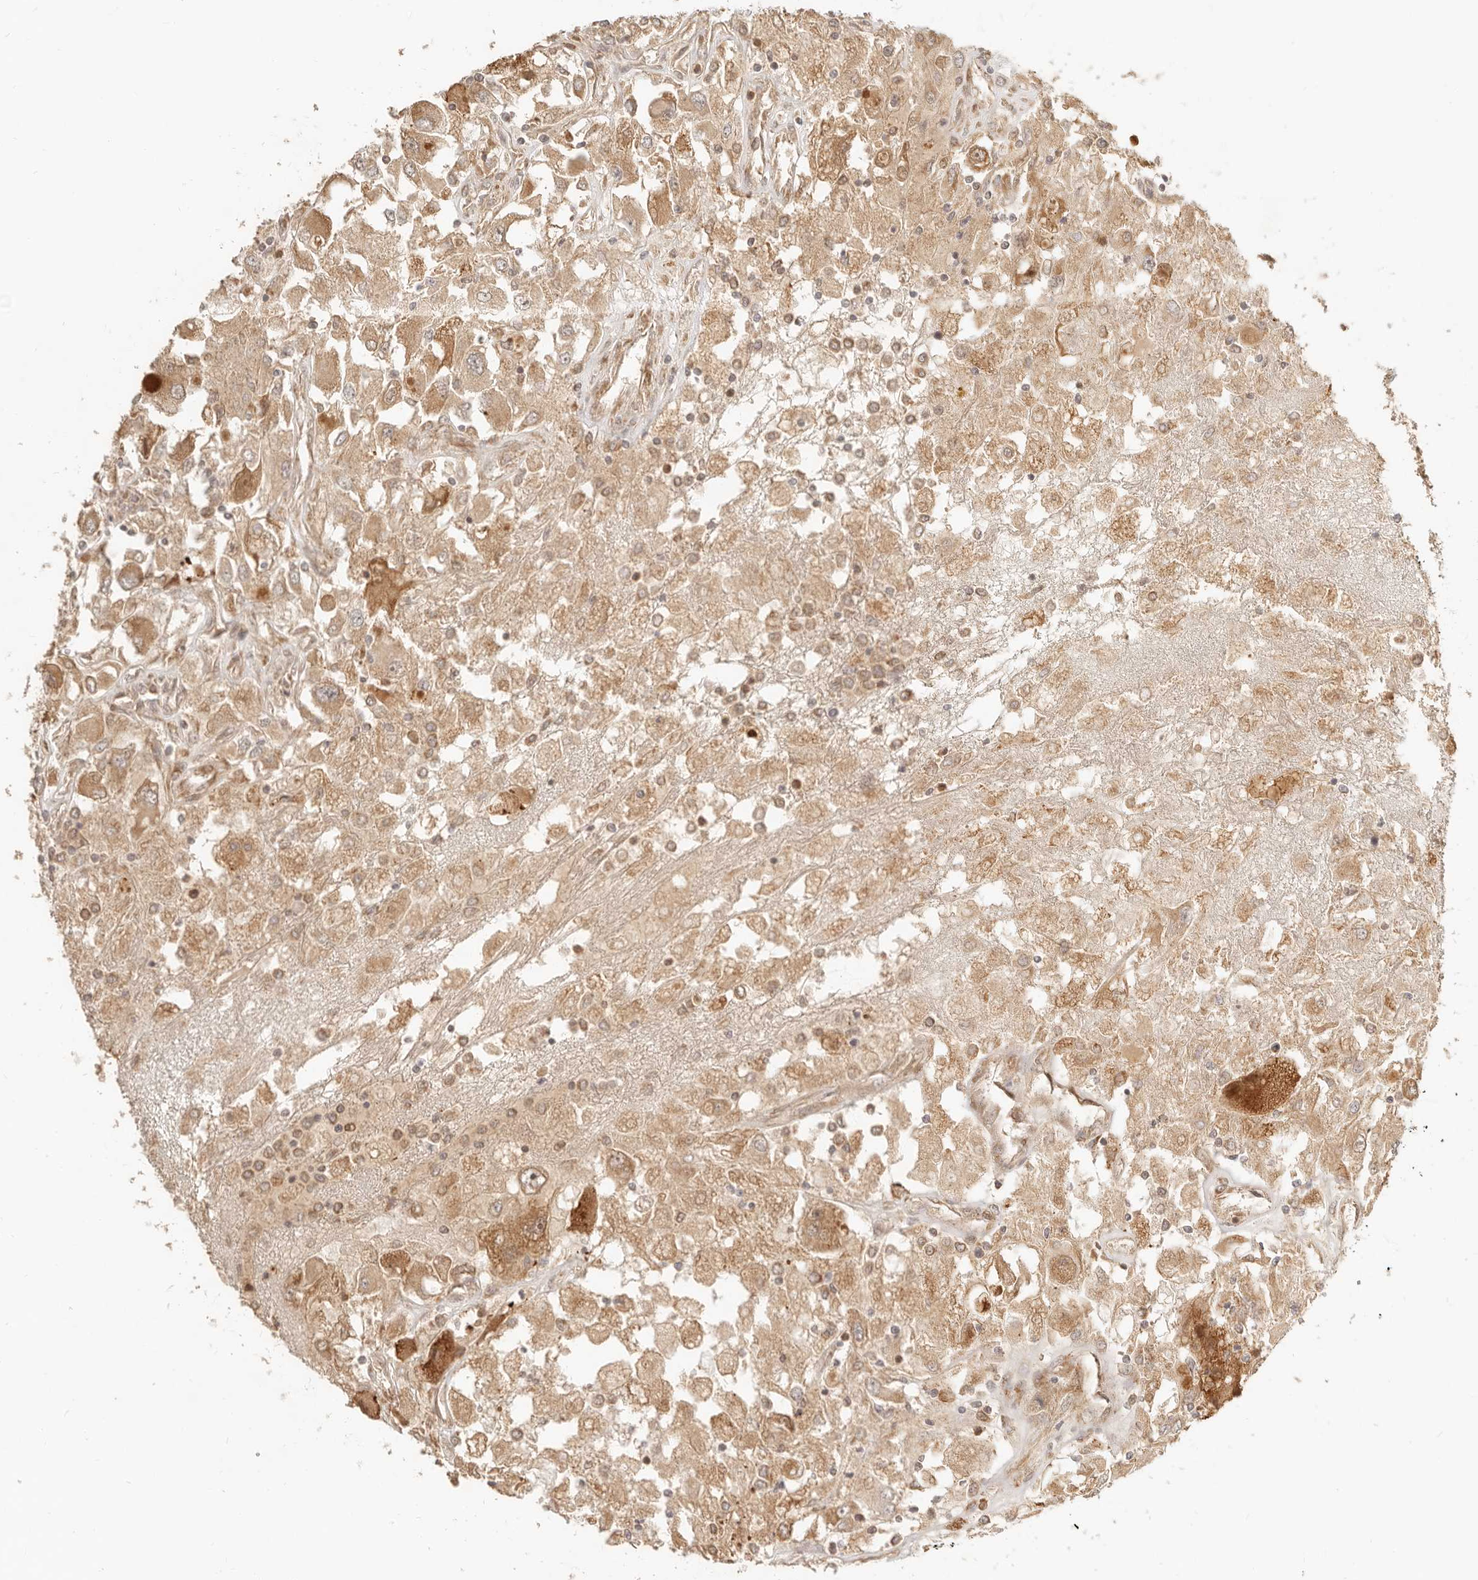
{"staining": {"intensity": "moderate", "quantity": ">75%", "location": "cytoplasmic/membranous"}, "tissue": "renal cancer", "cell_type": "Tumor cells", "image_type": "cancer", "snomed": [{"axis": "morphology", "description": "Adenocarcinoma, NOS"}, {"axis": "topography", "description": "Kidney"}], "caption": "Protein expression analysis of human renal cancer (adenocarcinoma) reveals moderate cytoplasmic/membranous expression in approximately >75% of tumor cells. The staining was performed using DAB (3,3'-diaminobenzidine), with brown indicating positive protein expression. Nuclei are stained blue with hematoxylin.", "gene": "BAALC", "patient": {"sex": "female", "age": 52}}